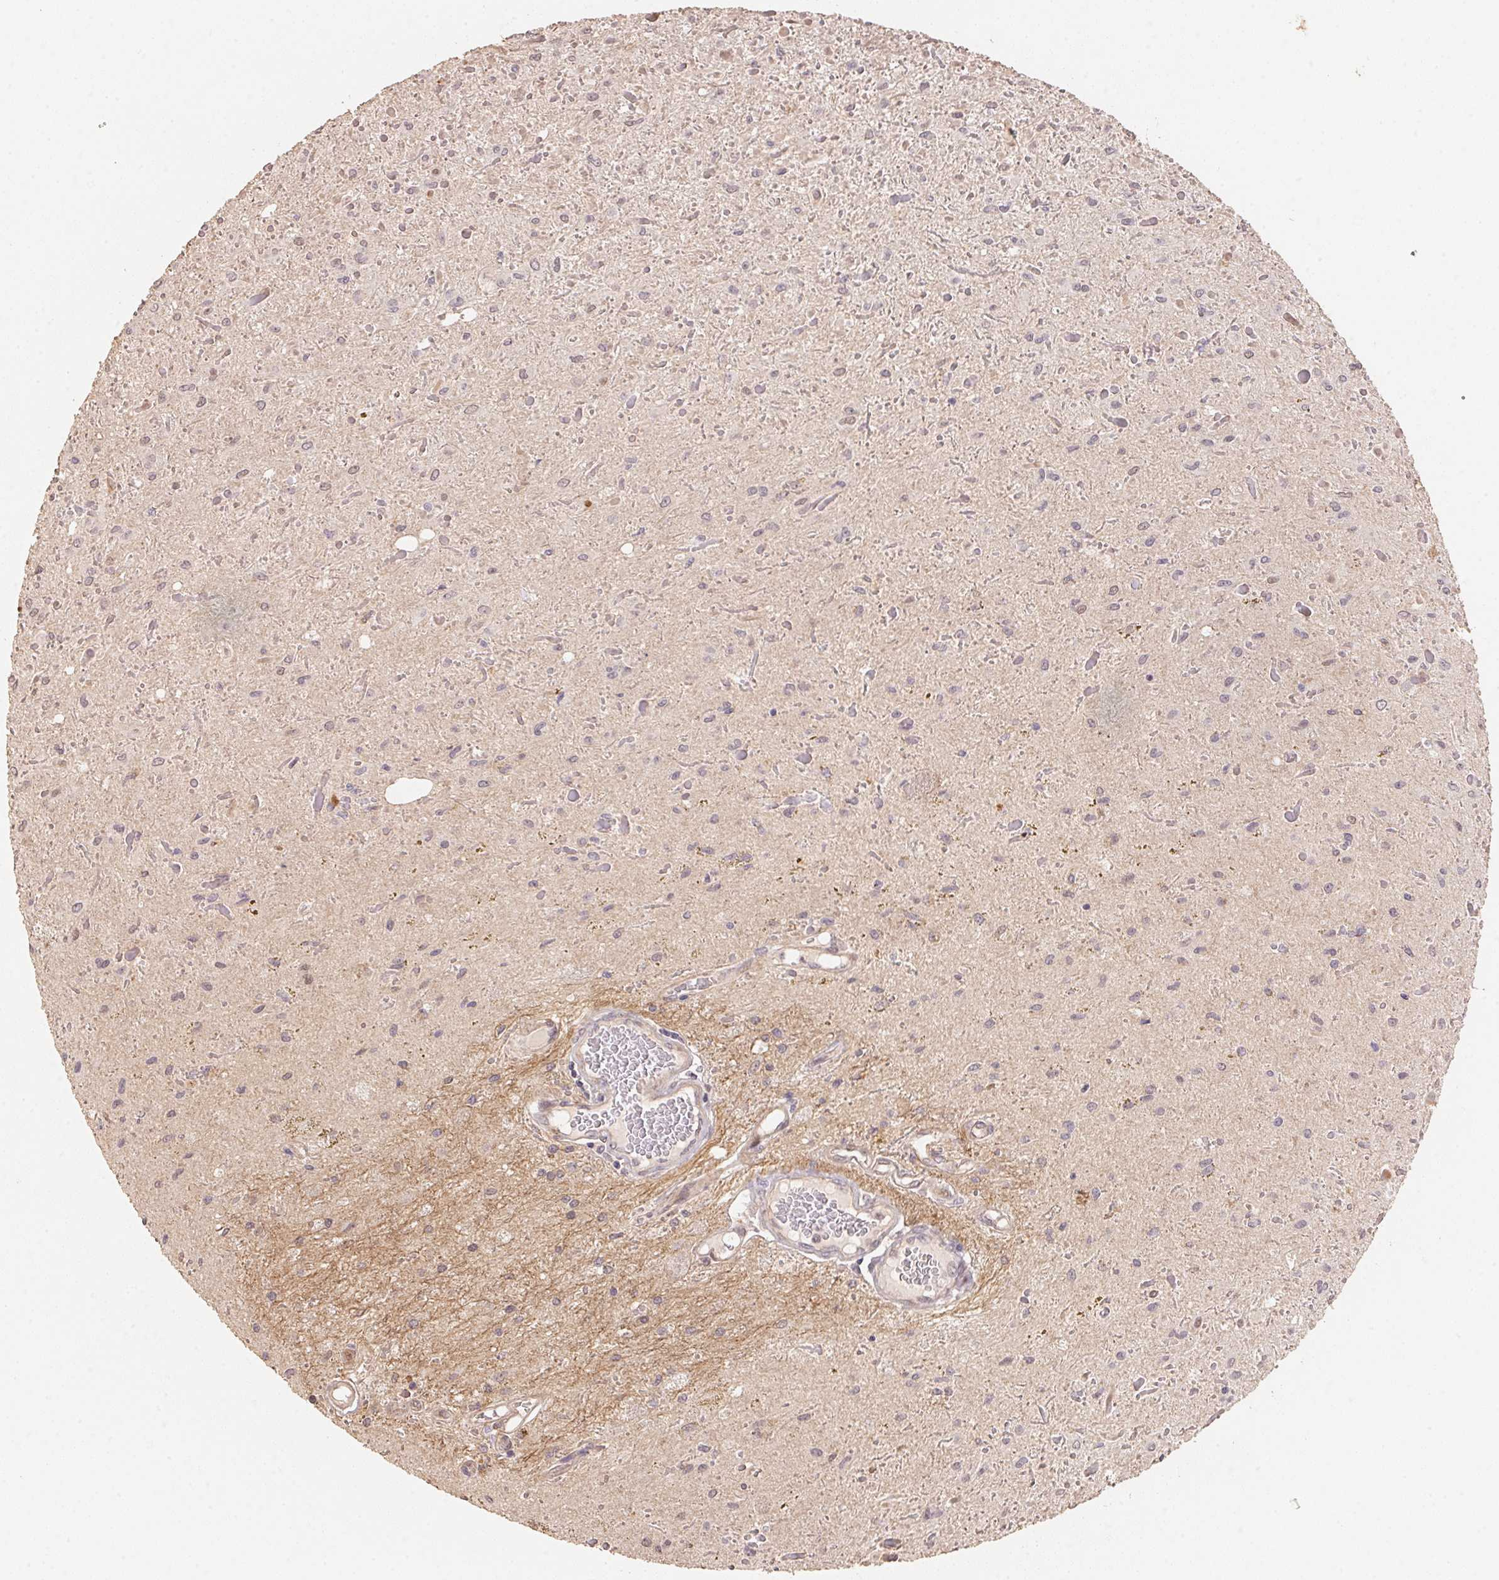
{"staining": {"intensity": "negative", "quantity": "none", "location": "none"}, "tissue": "glioma", "cell_type": "Tumor cells", "image_type": "cancer", "snomed": [{"axis": "morphology", "description": "Glioma, malignant, Low grade"}, {"axis": "topography", "description": "Cerebellum"}], "caption": "Tumor cells are negative for protein expression in human glioma.", "gene": "TMEM222", "patient": {"sex": "female", "age": 14}}